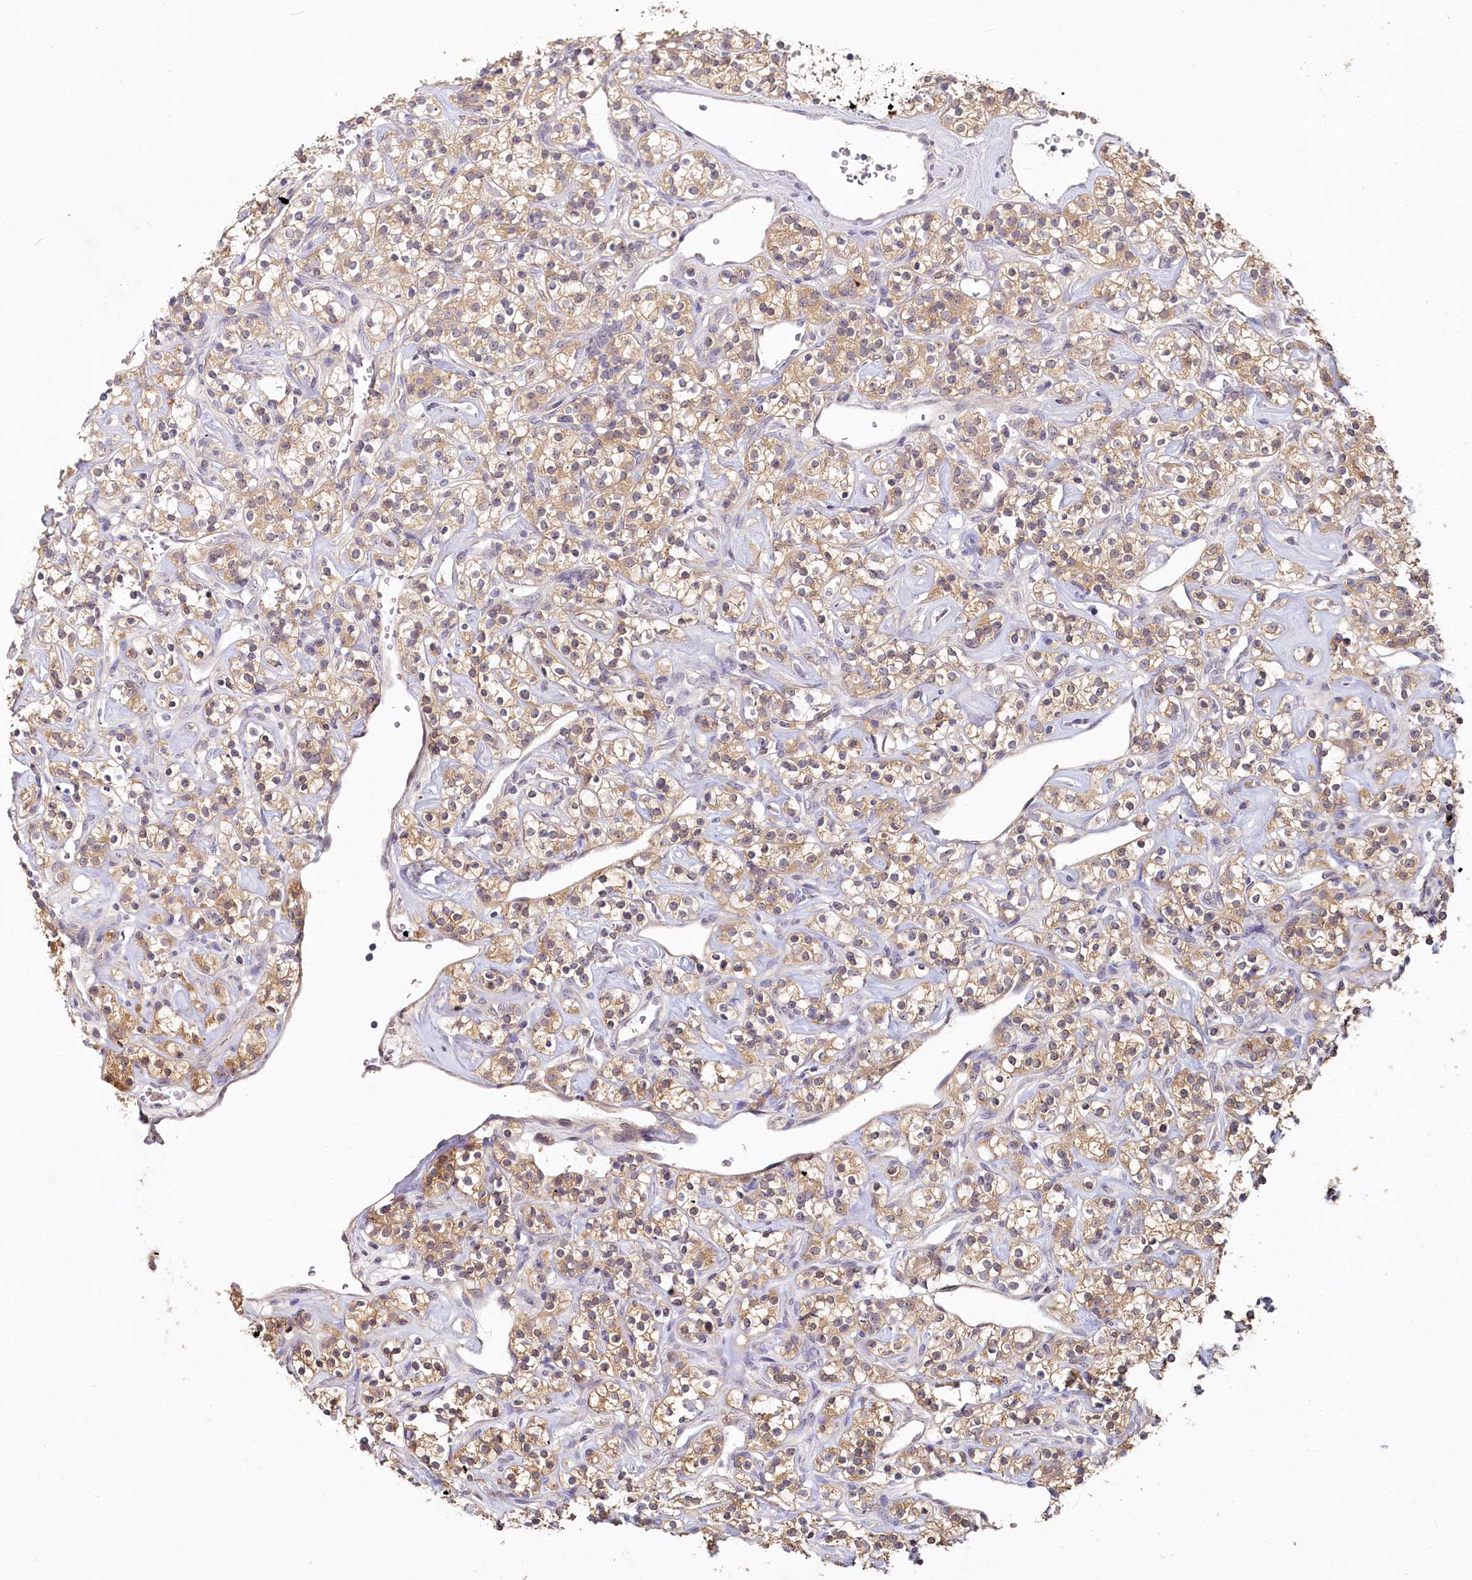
{"staining": {"intensity": "weak", "quantity": ">75%", "location": "cytoplasmic/membranous"}, "tissue": "renal cancer", "cell_type": "Tumor cells", "image_type": "cancer", "snomed": [{"axis": "morphology", "description": "Adenocarcinoma, NOS"}, {"axis": "topography", "description": "Kidney"}], "caption": "This histopathology image shows IHC staining of renal cancer (adenocarcinoma), with low weak cytoplasmic/membranous staining in about >75% of tumor cells.", "gene": "HERC3", "patient": {"sex": "male", "age": 77}}